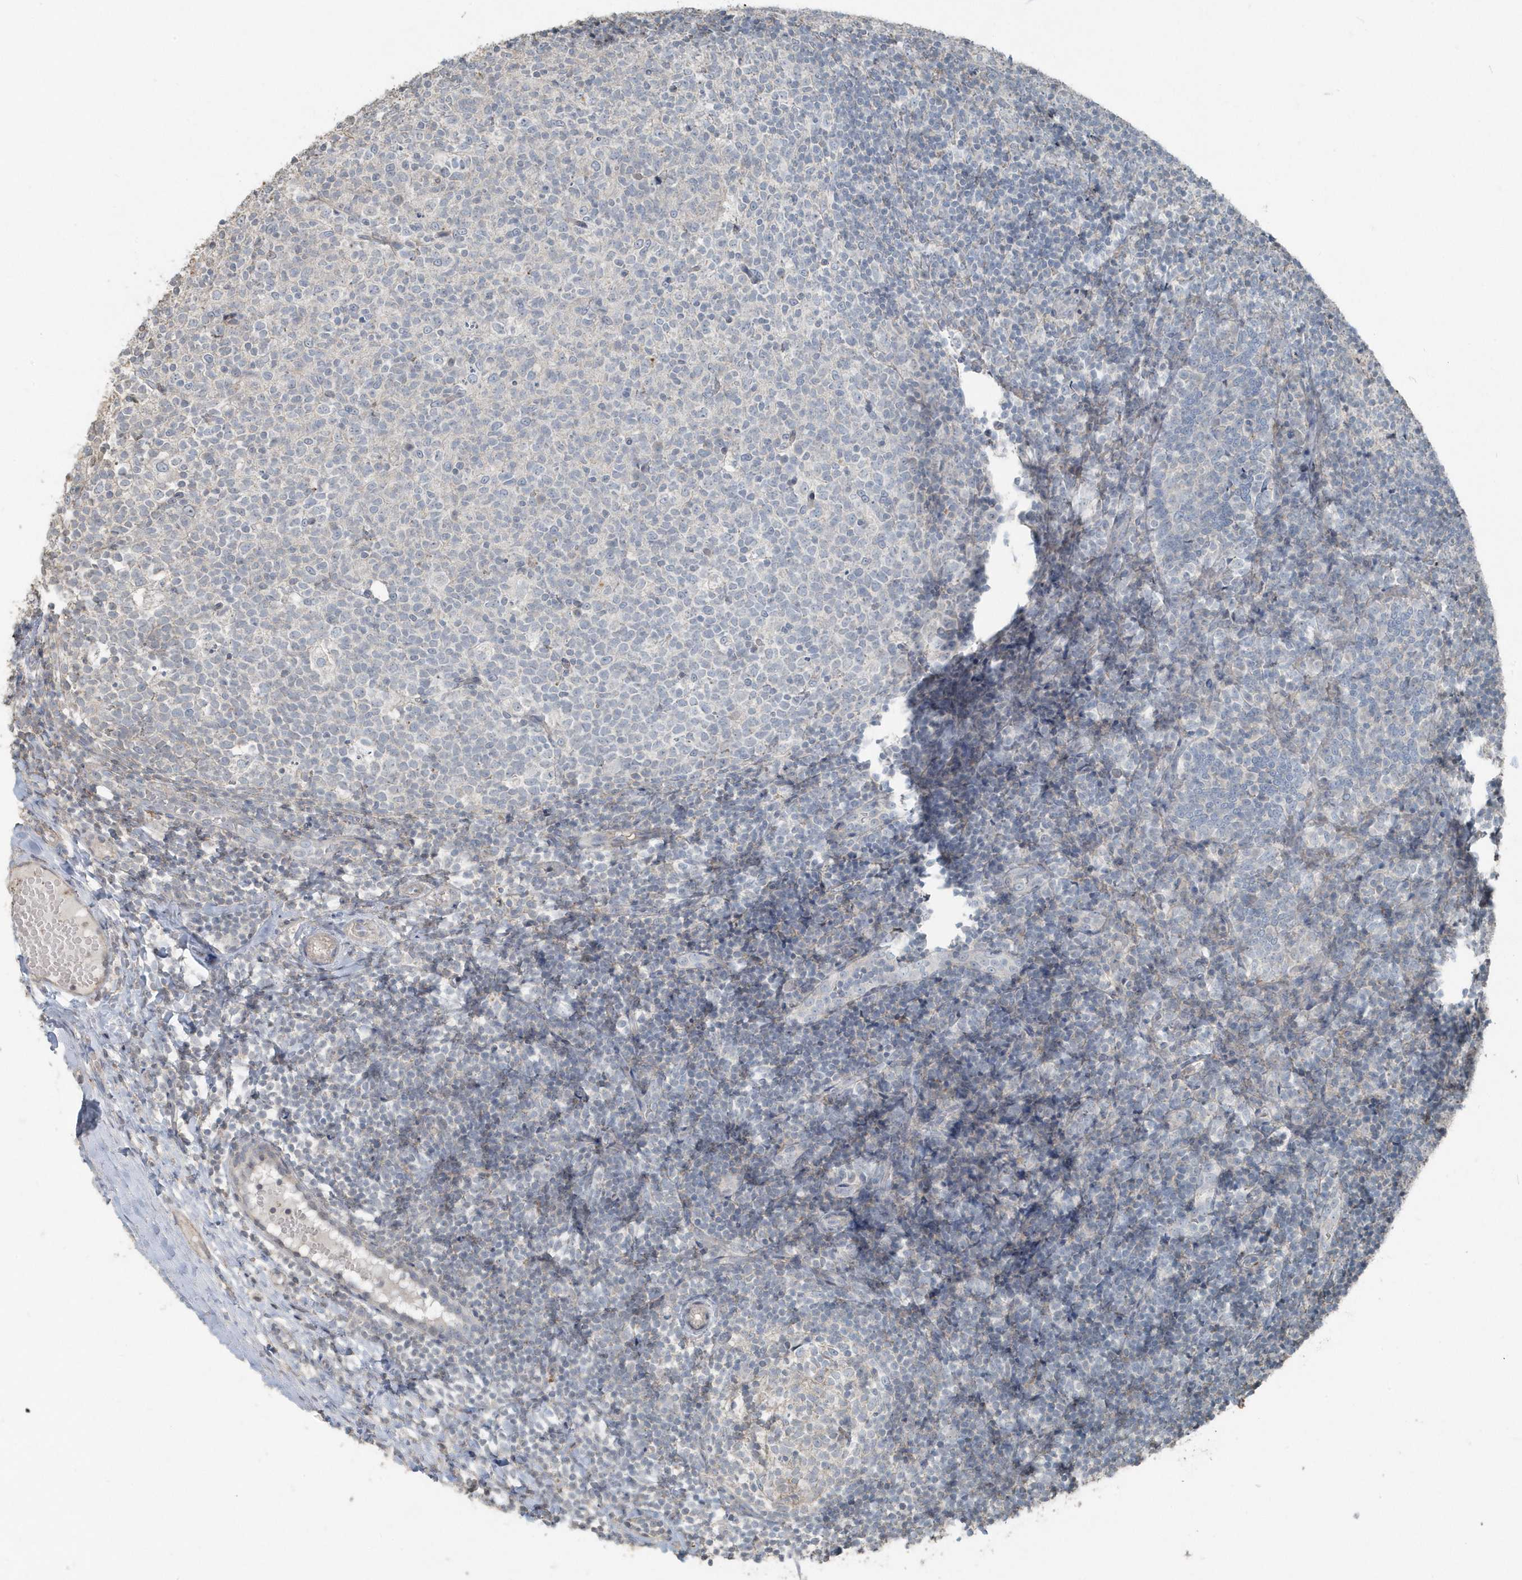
{"staining": {"intensity": "negative", "quantity": "none", "location": "none"}, "tissue": "tonsil", "cell_type": "Germinal center cells", "image_type": "normal", "snomed": [{"axis": "morphology", "description": "Normal tissue, NOS"}, {"axis": "topography", "description": "Tonsil"}], "caption": "The histopathology image displays no significant expression in germinal center cells of tonsil.", "gene": "ACTC1", "patient": {"sex": "female", "age": 19}}